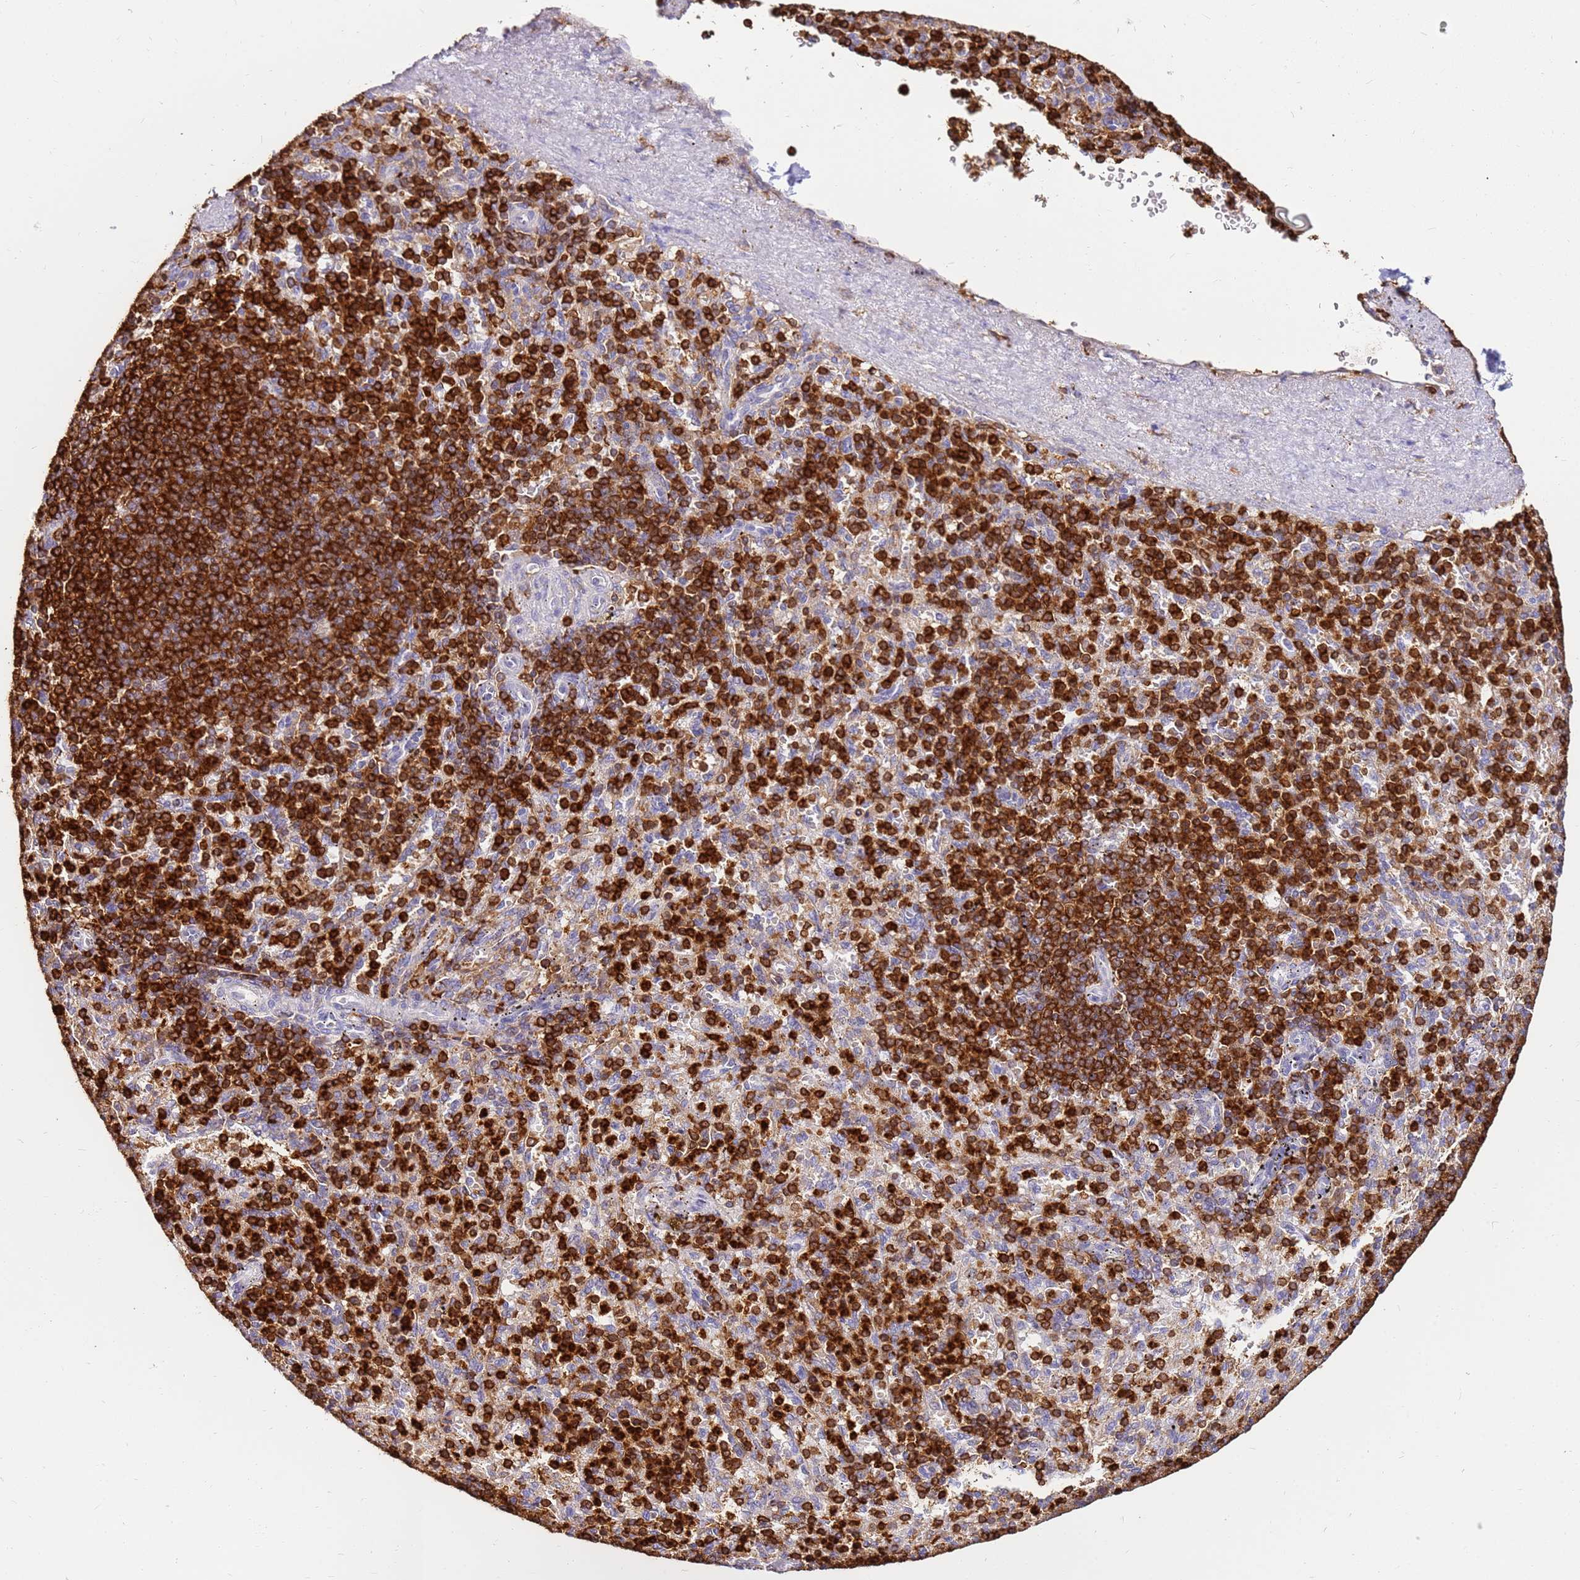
{"staining": {"intensity": "strong", "quantity": ">75%", "location": "cytoplasmic/membranous"}, "tissue": "spleen", "cell_type": "Cells in red pulp", "image_type": "normal", "snomed": [{"axis": "morphology", "description": "Normal tissue, NOS"}, {"axis": "topography", "description": "Spleen"}], "caption": "Benign spleen reveals strong cytoplasmic/membranous positivity in approximately >75% of cells in red pulp.", "gene": "CORO1A", "patient": {"sex": "female", "age": 74}}